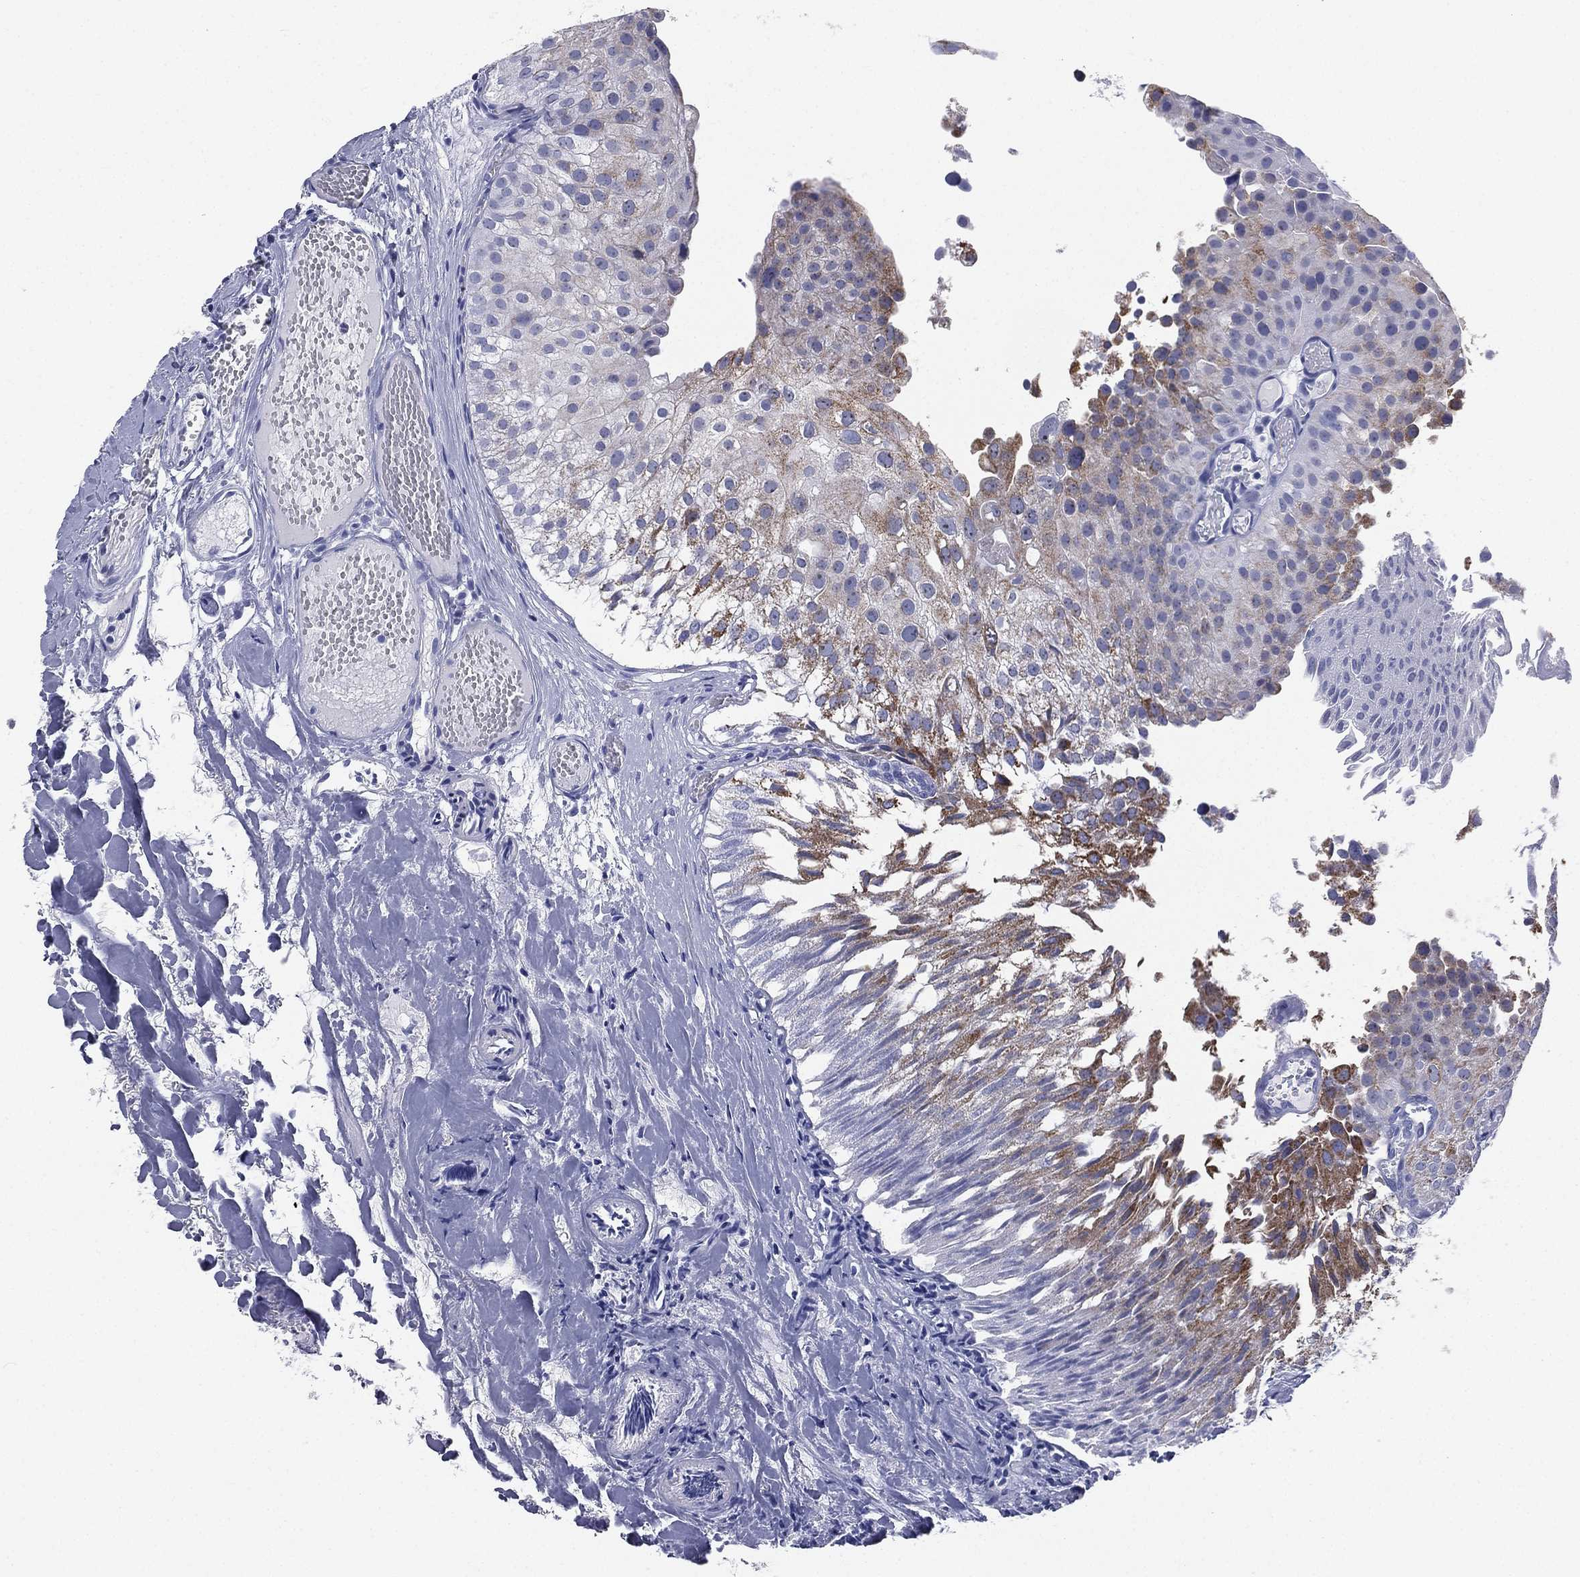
{"staining": {"intensity": "moderate", "quantity": "<25%", "location": "cytoplasmic/membranous"}, "tissue": "urothelial cancer", "cell_type": "Tumor cells", "image_type": "cancer", "snomed": [{"axis": "morphology", "description": "Urothelial carcinoma, Low grade"}, {"axis": "topography", "description": "Urinary bladder"}], "caption": "Urothelial cancer was stained to show a protein in brown. There is low levels of moderate cytoplasmic/membranous staining in approximately <25% of tumor cells.", "gene": "CD22", "patient": {"sex": "female", "age": 78}}